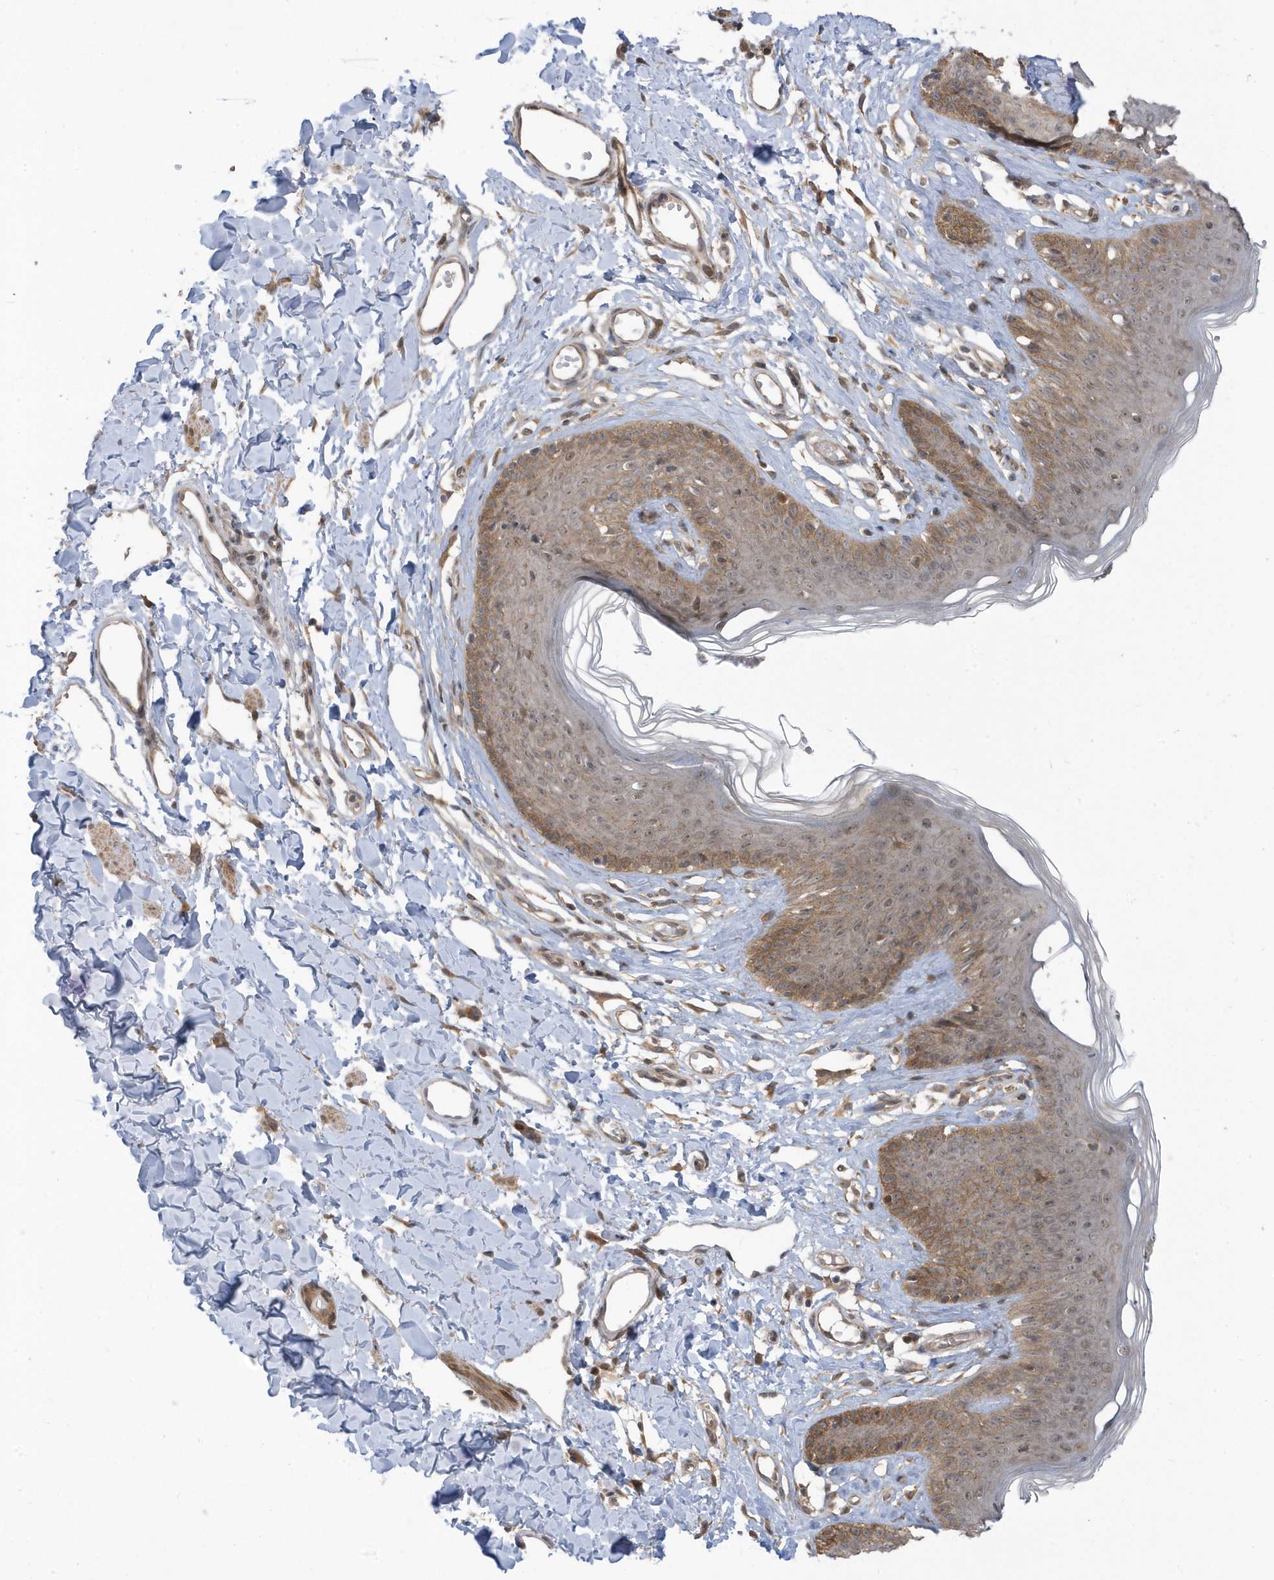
{"staining": {"intensity": "moderate", "quantity": "<25%", "location": "cytoplasmic/membranous"}, "tissue": "skin", "cell_type": "Epidermal cells", "image_type": "normal", "snomed": [{"axis": "morphology", "description": "Normal tissue, NOS"}, {"axis": "morphology", "description": "Squamous cell carcinoma, NOS"}, {"axis": "topography", "description": "Vulva"}], "caption": "Protein staining exhibits moderate cytoplasmic/membranous staining in about <25% of epidermal cells in benign skin.", "gene": "USP53", "patient": {"sex": "female", "age": 85}}